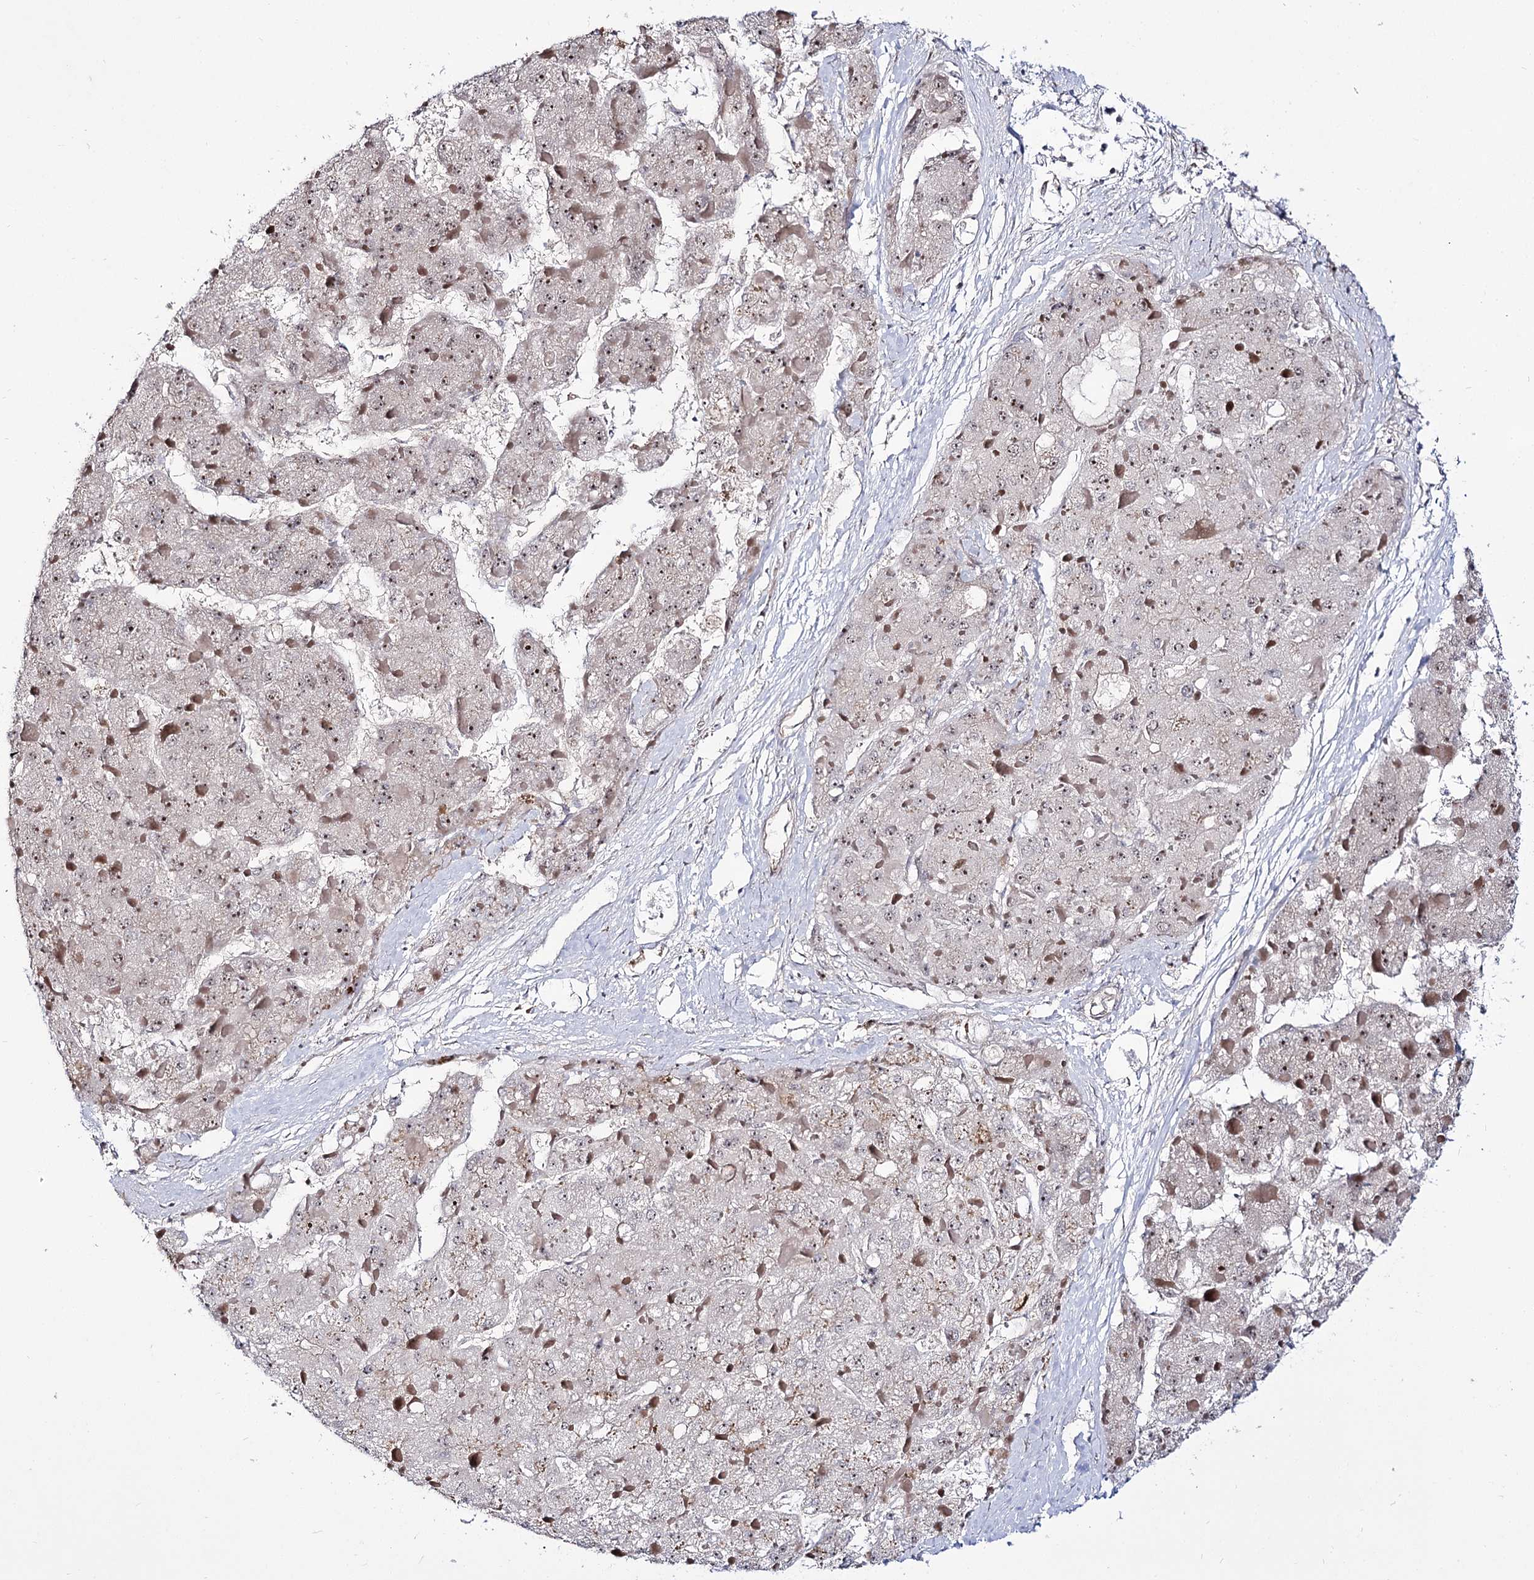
{"staining": {"intensity": "moderate", "quantity": "25%-75%", "location": "nuclear"}, "tissue": "liver cancer", "cell_type": "Tumor cells", "image_type": "cancer", "snomed": [{"axis": "morphology", "description": "Carcinoma, Hepatocellular, NOS"}, {"axis": "topography", "description": "Liver"}], "caption": "The micrograph exhibits staining of liver cancer, revealing moderate nuclear protein expression (brown color) within tumor cells.", "gene": "RRP9", "patient": {"sex": "female", "age": 73}}